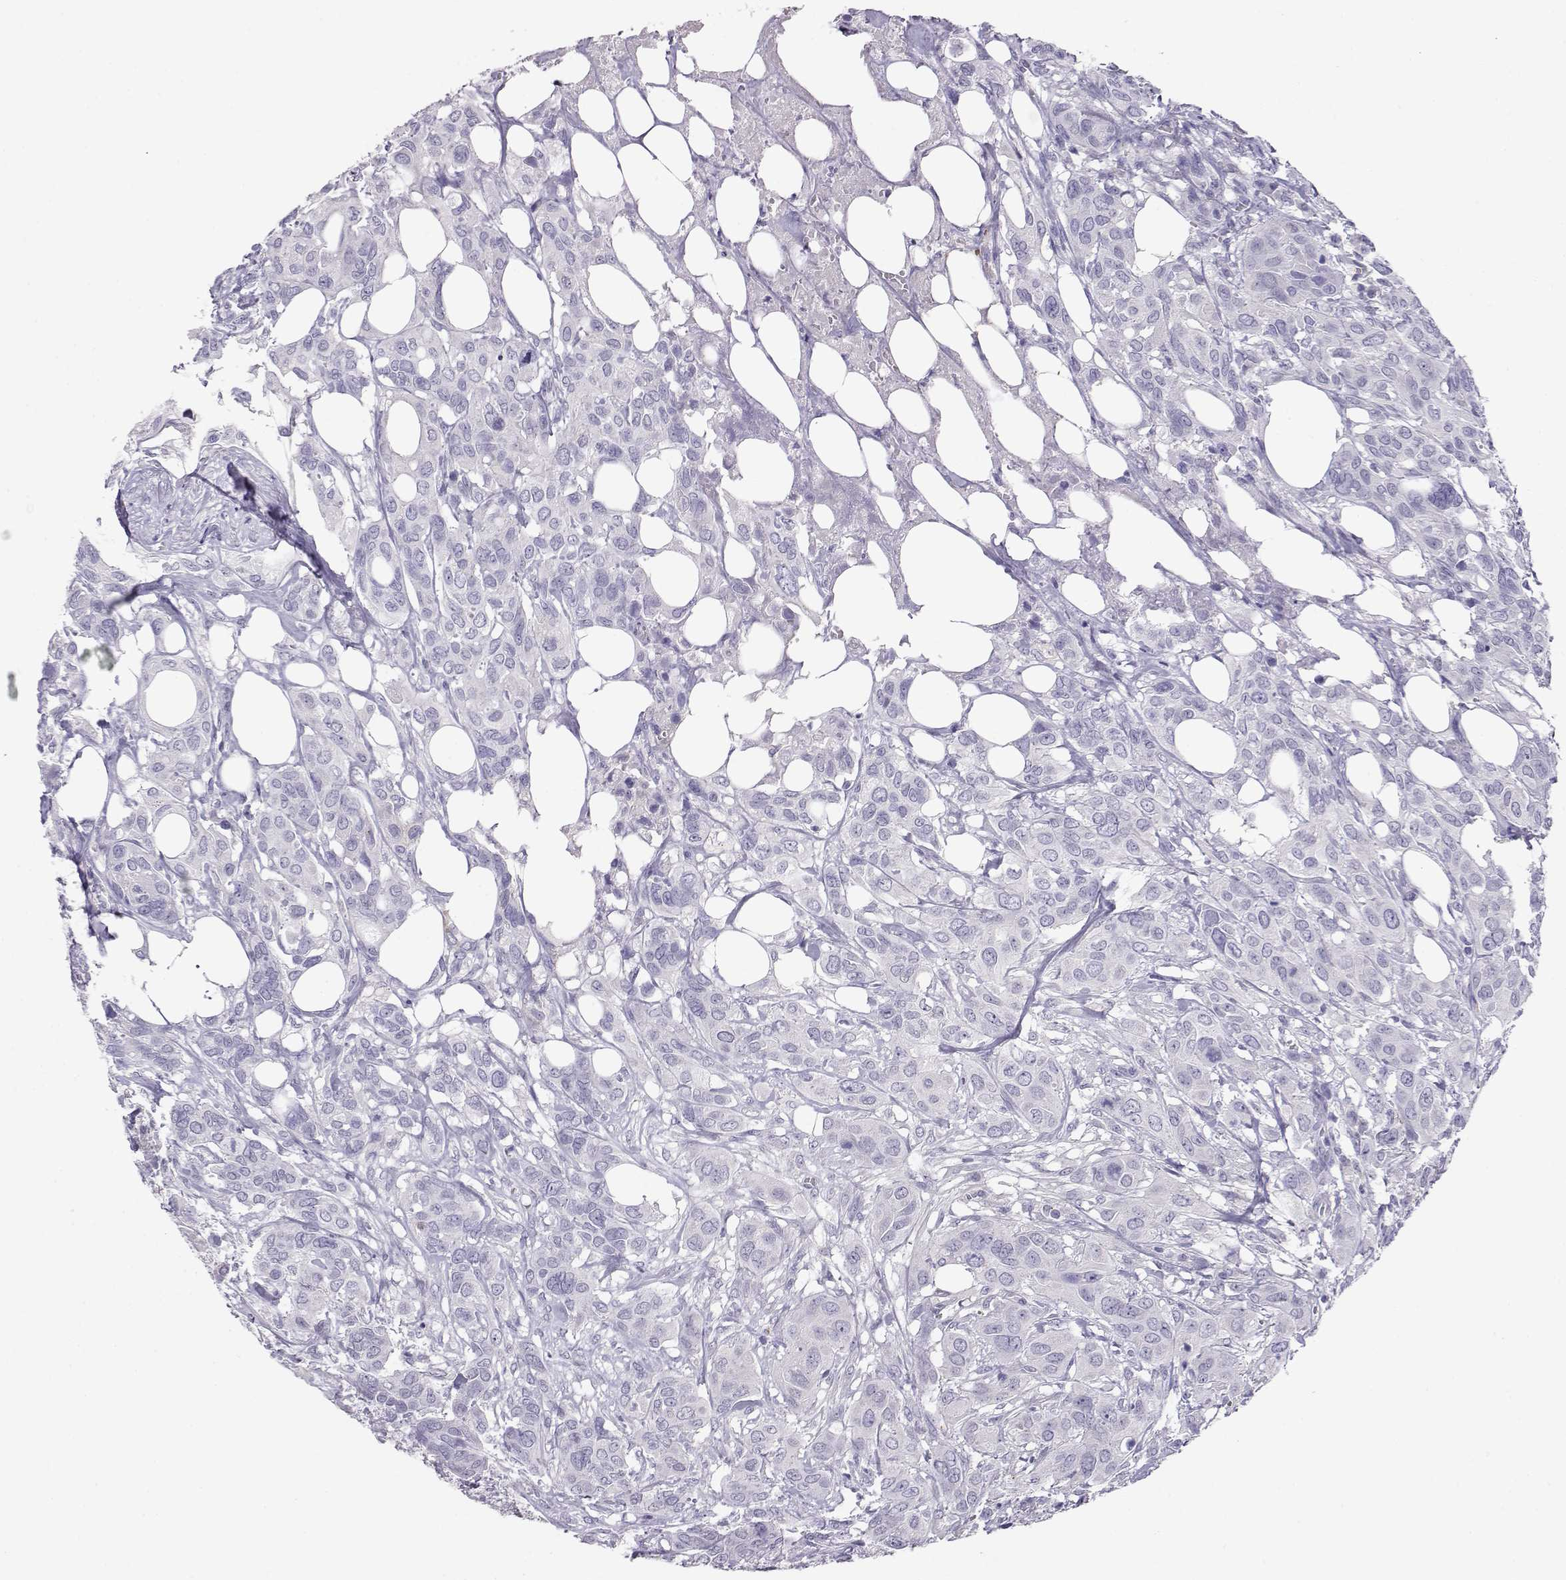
{"staining": {"intensity": "negative", "quantity": "none", "location": "none"}, "tissue": "urothelial cancer", "cell_type": "Tumor cells", "image_type": "cancer", "snomed": [{"axis": "morphology", "description": "Urothelial carcinoma, NOS"}, {"axis": "morphology", "description": "Urothelial carcinoma, High grade"}, {"axis": "topography", "description": "Urinary bladder"}], "caption": "Tumor cells show no significant staining in urothelial cancer.", "gene": "ENDOU", "patient": {"sex": "male", "age": 63}}